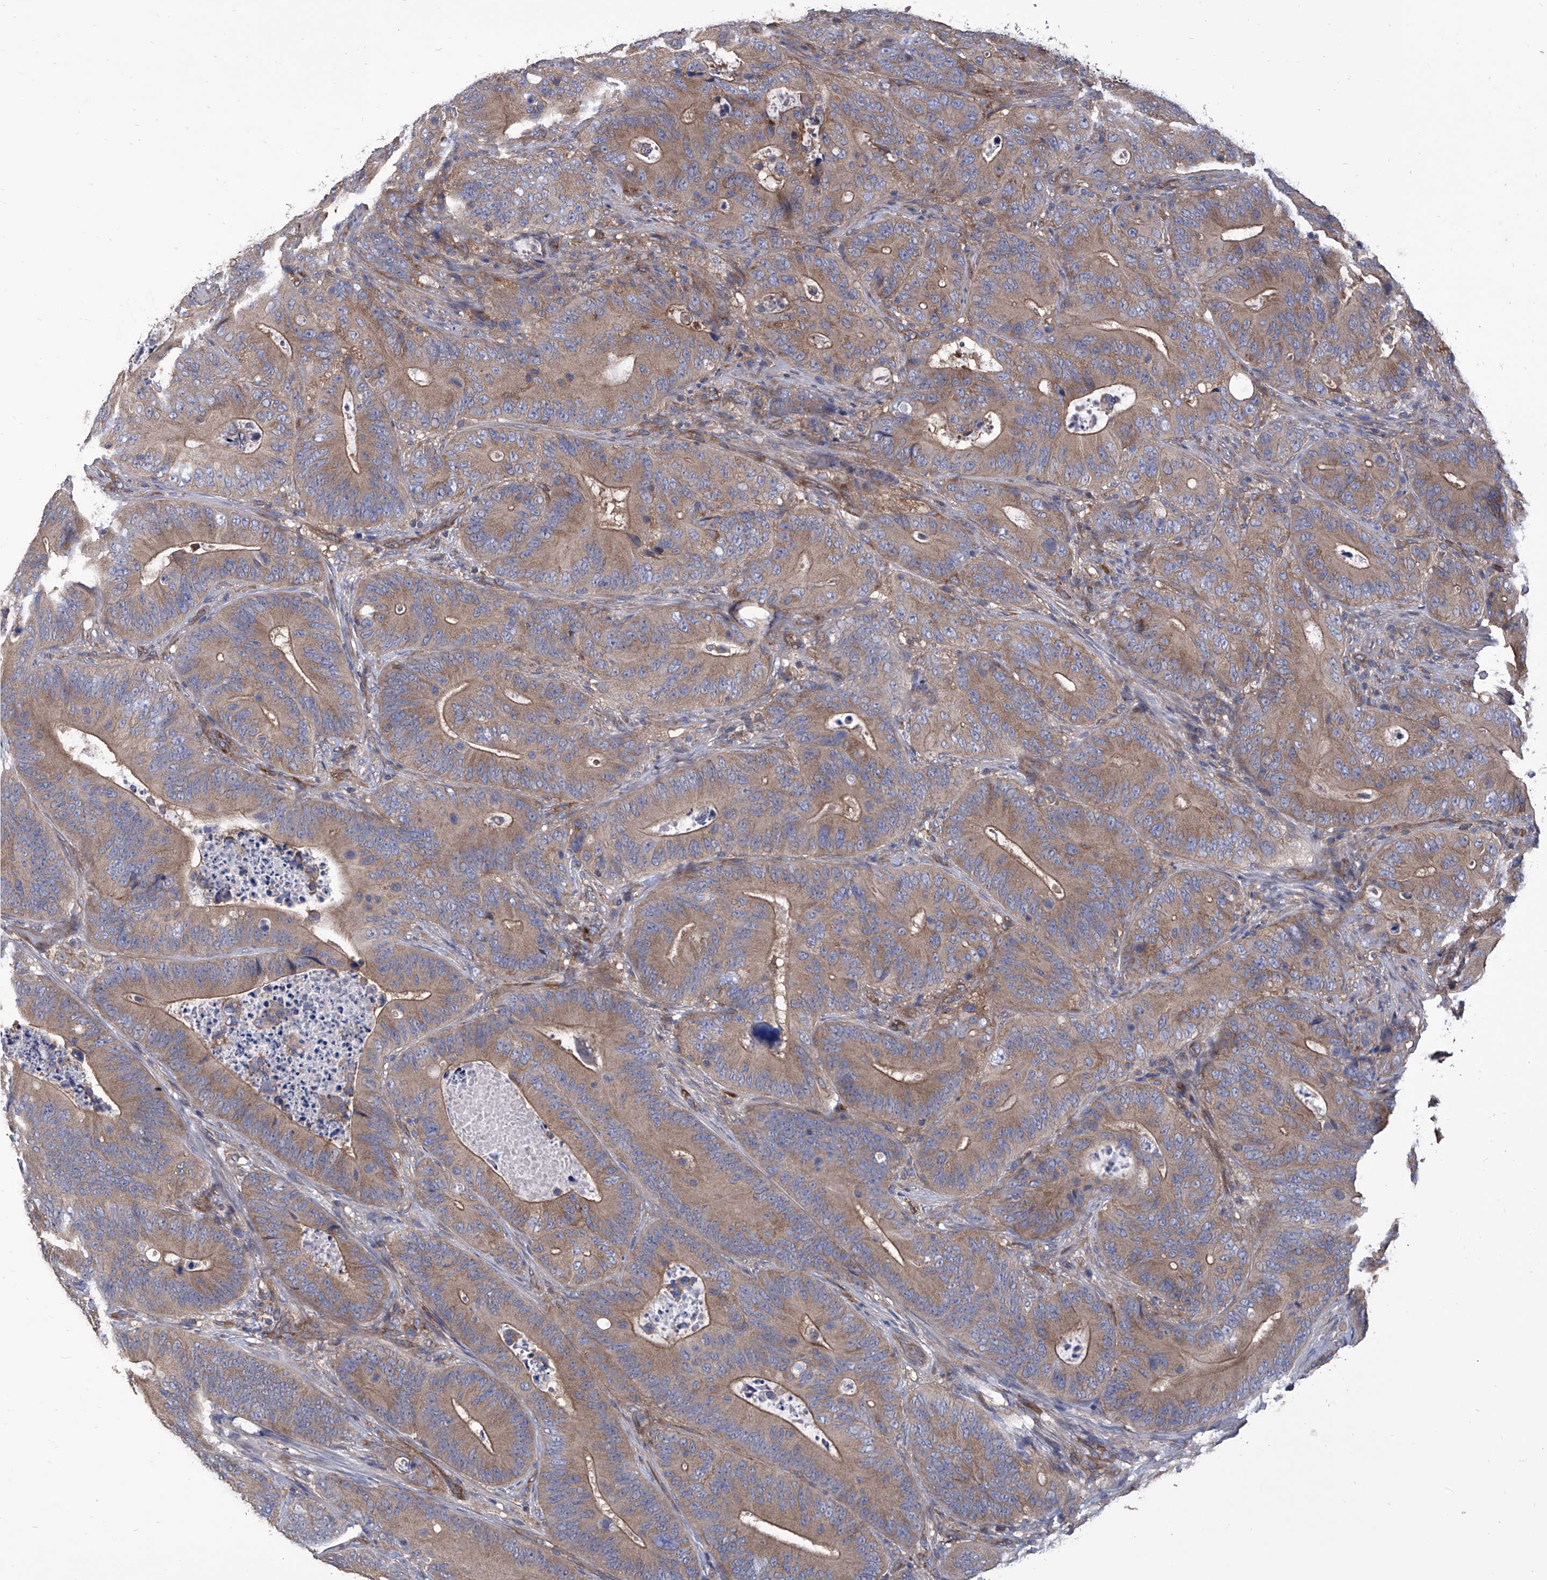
{"staining": {"intensity": "moderate", "quantity": ">75%", "location": "cytoplasmic/membranous"}, "tissue": "colorectal cancer", "cell_type": "Tumor cells", "image_type": "cancer", "snomed": [{"axis": "morphology", "description": "Adenocarcinoma, NOS"}, {"axis": "topography", "description": "Colon"}], "caption": "The immunohistochemical stain highlights moderate cytoplasmic/membranous staining in tumor cells of adenocarcinoma (colorectal) tissue.", "gene": "TJAP1", "patient": {"sex": "male", "age": 83}}